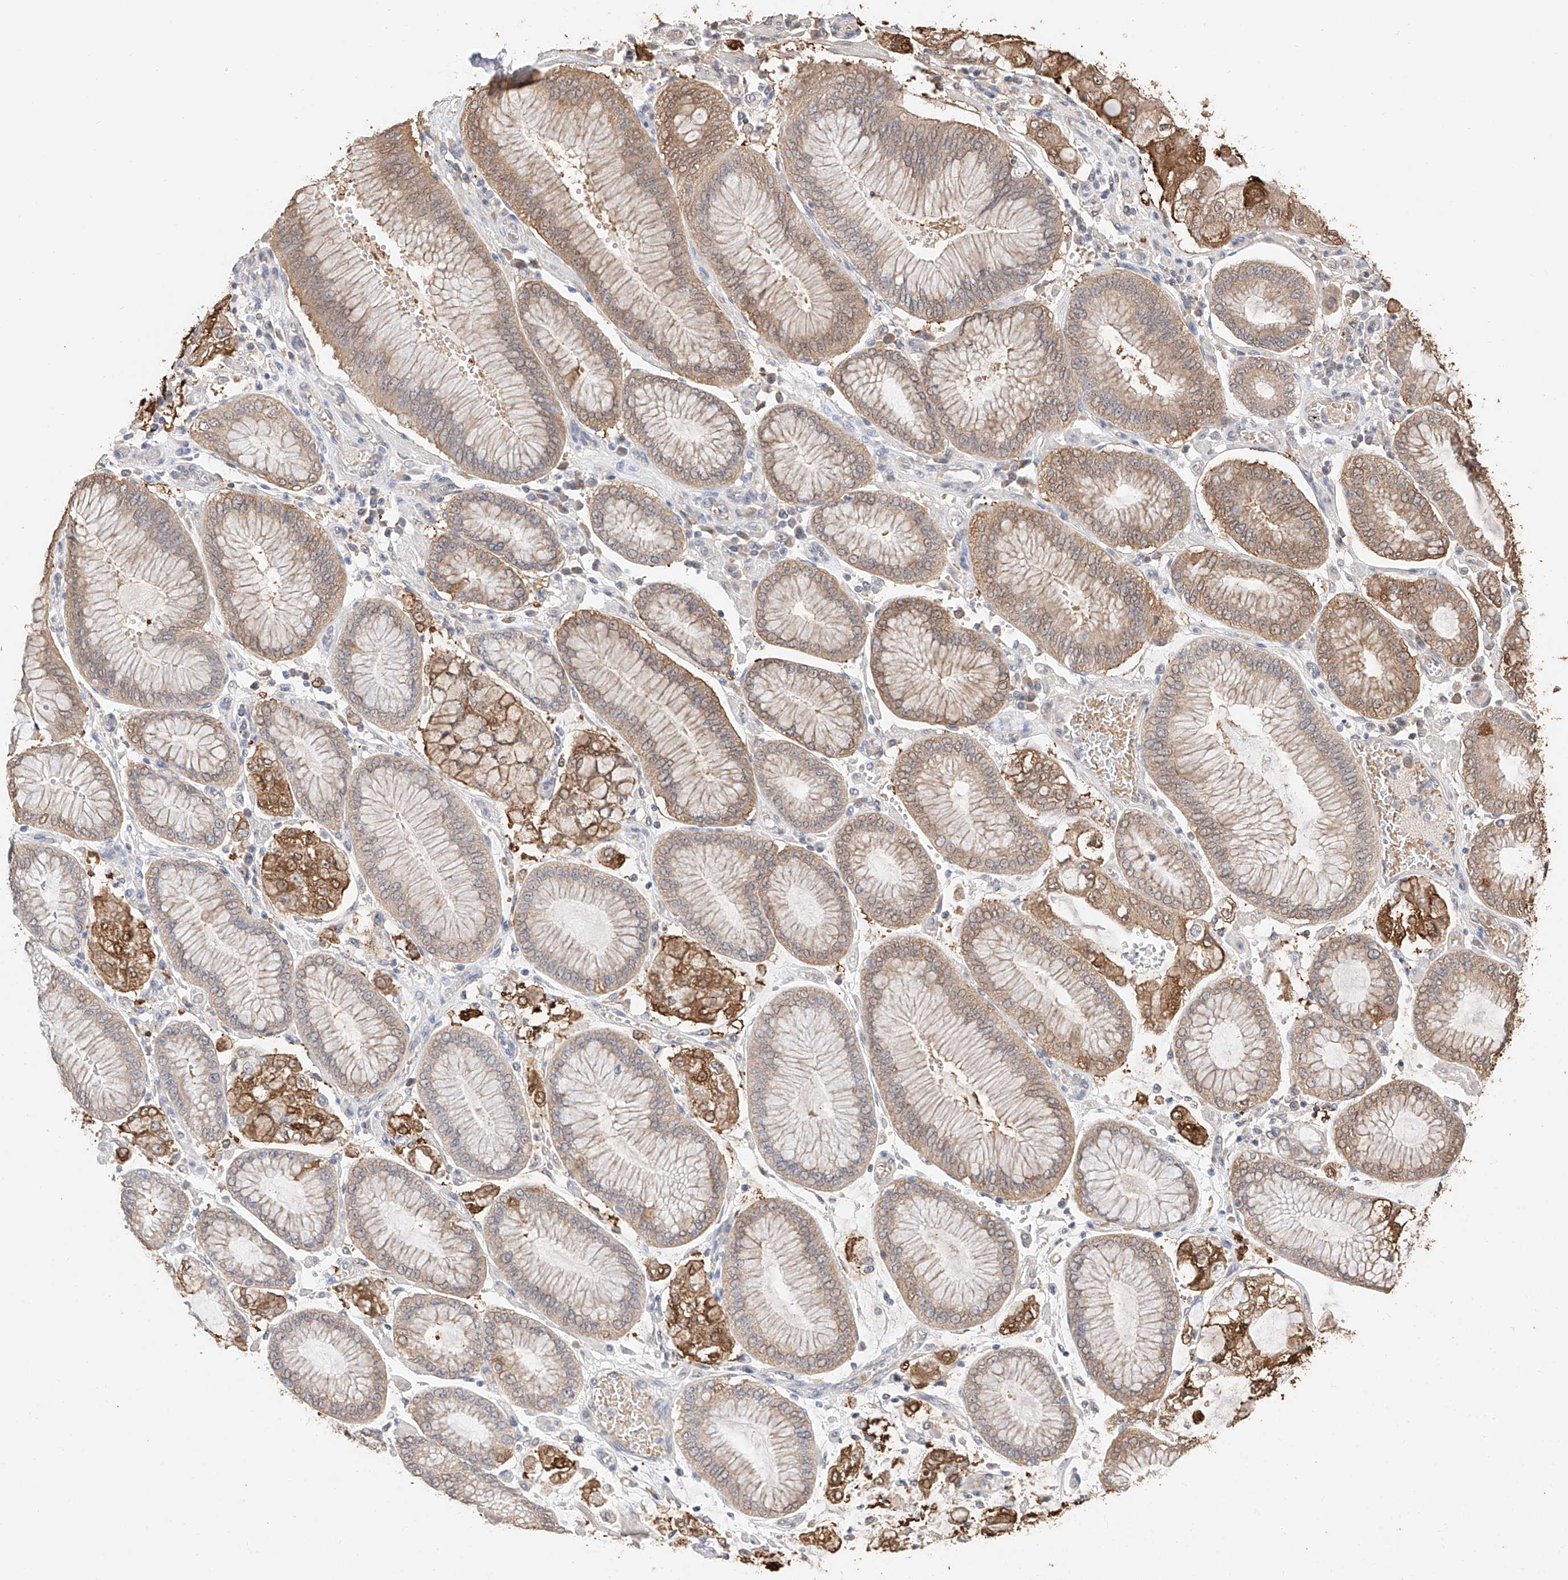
{"staining": {"intensity": "weak", "quantity": ">75%", "location": "cytoplasmic/membranous"}, "tissue": "stomach cancer", "cell_type": "Tumor cells", "image_type": "cancer", "snomed": [{"axis": "morphology", "description": "Adenocarcinoma, NOS"}, {"axis": "topography", "description": "Stomach"}], "caption": "This micrograph displays immunohistochemistry (IHC) staining of stomach adenocarcinoma, with low weak cytoplasmic/membranous staining in about >75% of tumor cells.", "gene": "IL22RA2", "patient": {"sex": "male", "age": 76}}